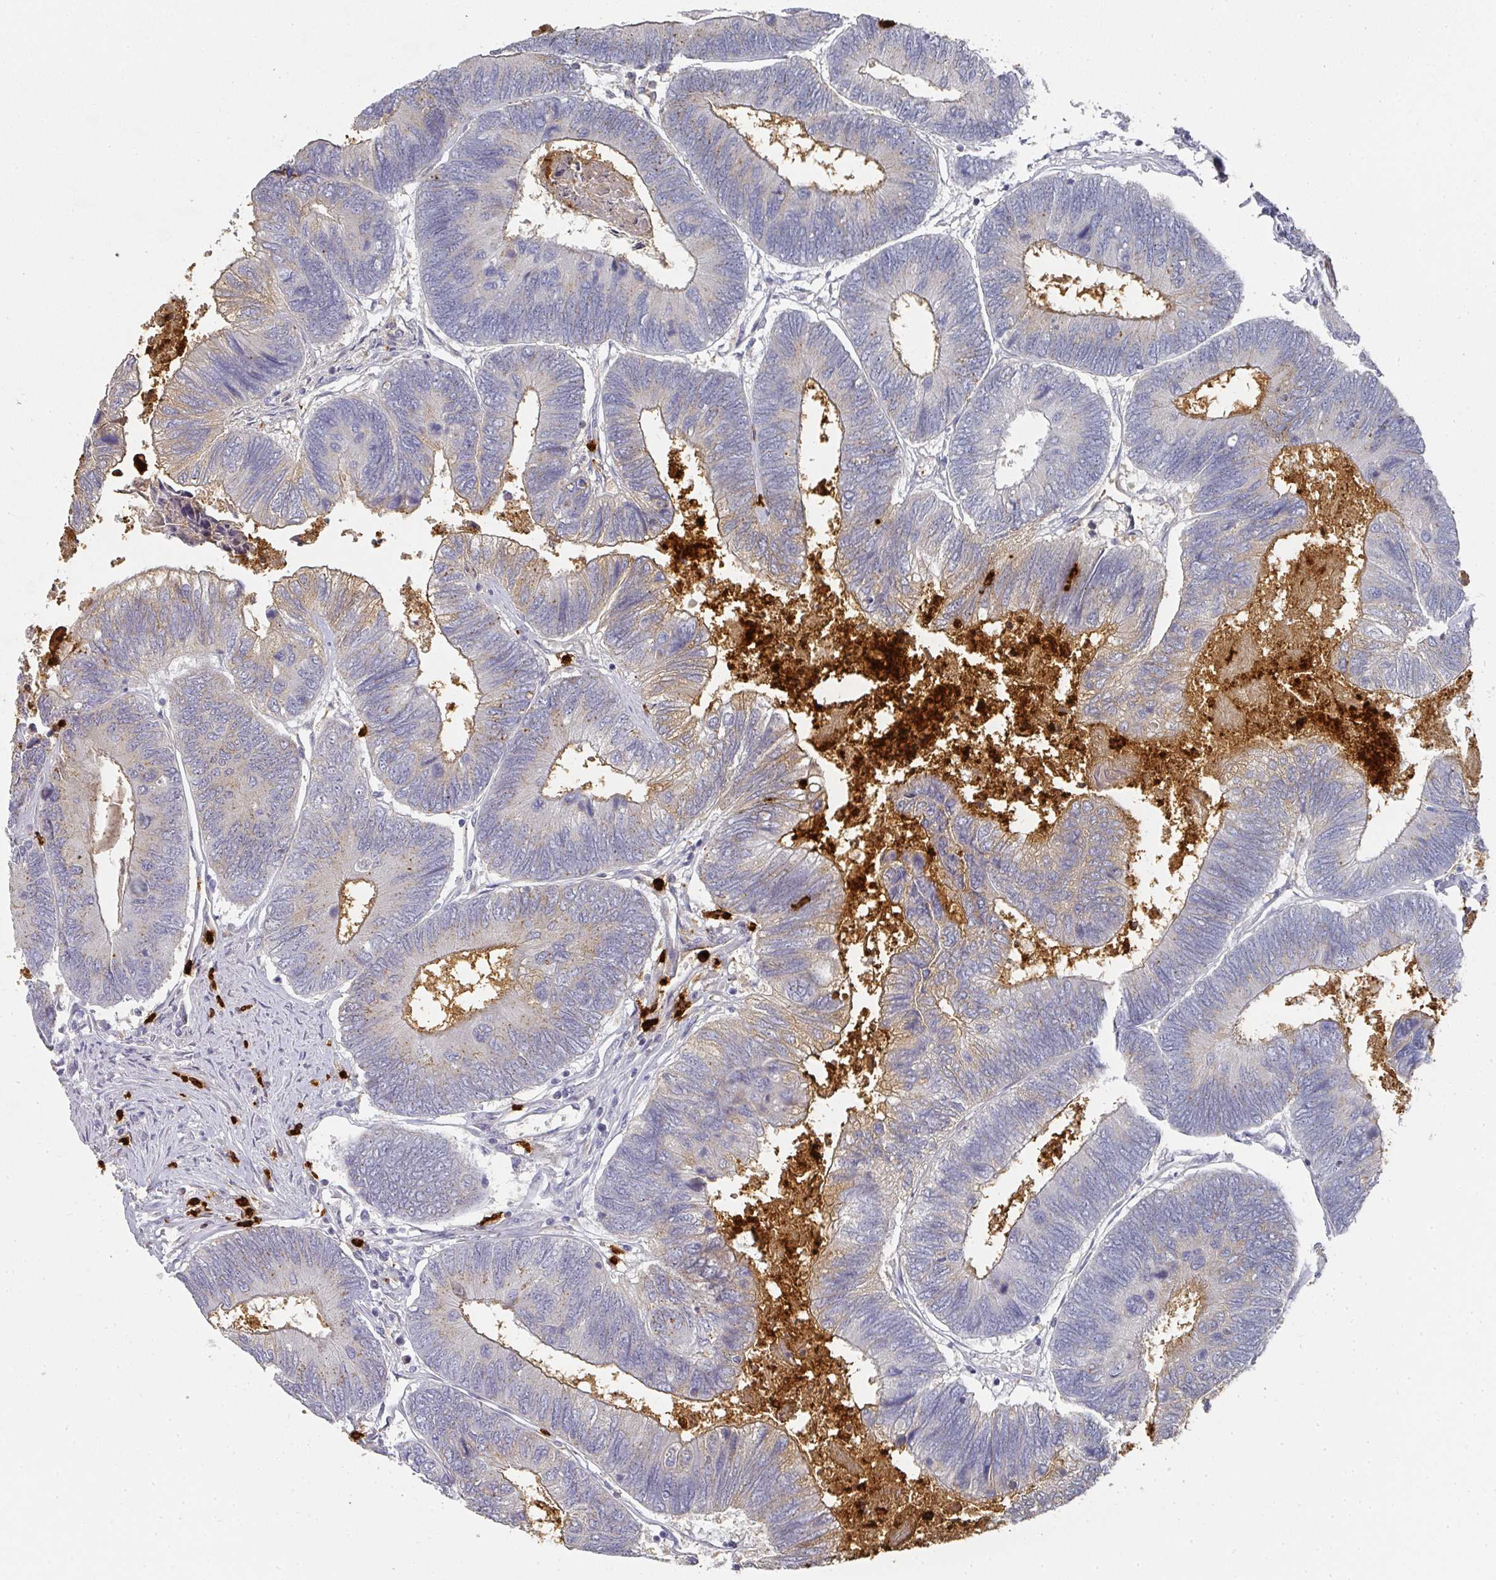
{"staining": {"intensity": "weak", "quantity": "25%-75%", "location": "cytoplasmic/membranous"}, "tissue": "colorectal cancer", "cell_type": "Tumor cells", "image_type": "cancer", "snomed": [{"axis": "morphology", "description": "Adenocarcinoma, NOS"}, {"axis": "topography", "description": "Colon"}], "caption": "Adenocarcinoma (colorectal) stained with a brown dye reveals weak cytoplasmic/membranous positive positivity in approximately 25%-75% of tumor cells.", "gene": "CAMP", "patient": {"sex": "female", "age": 67}}